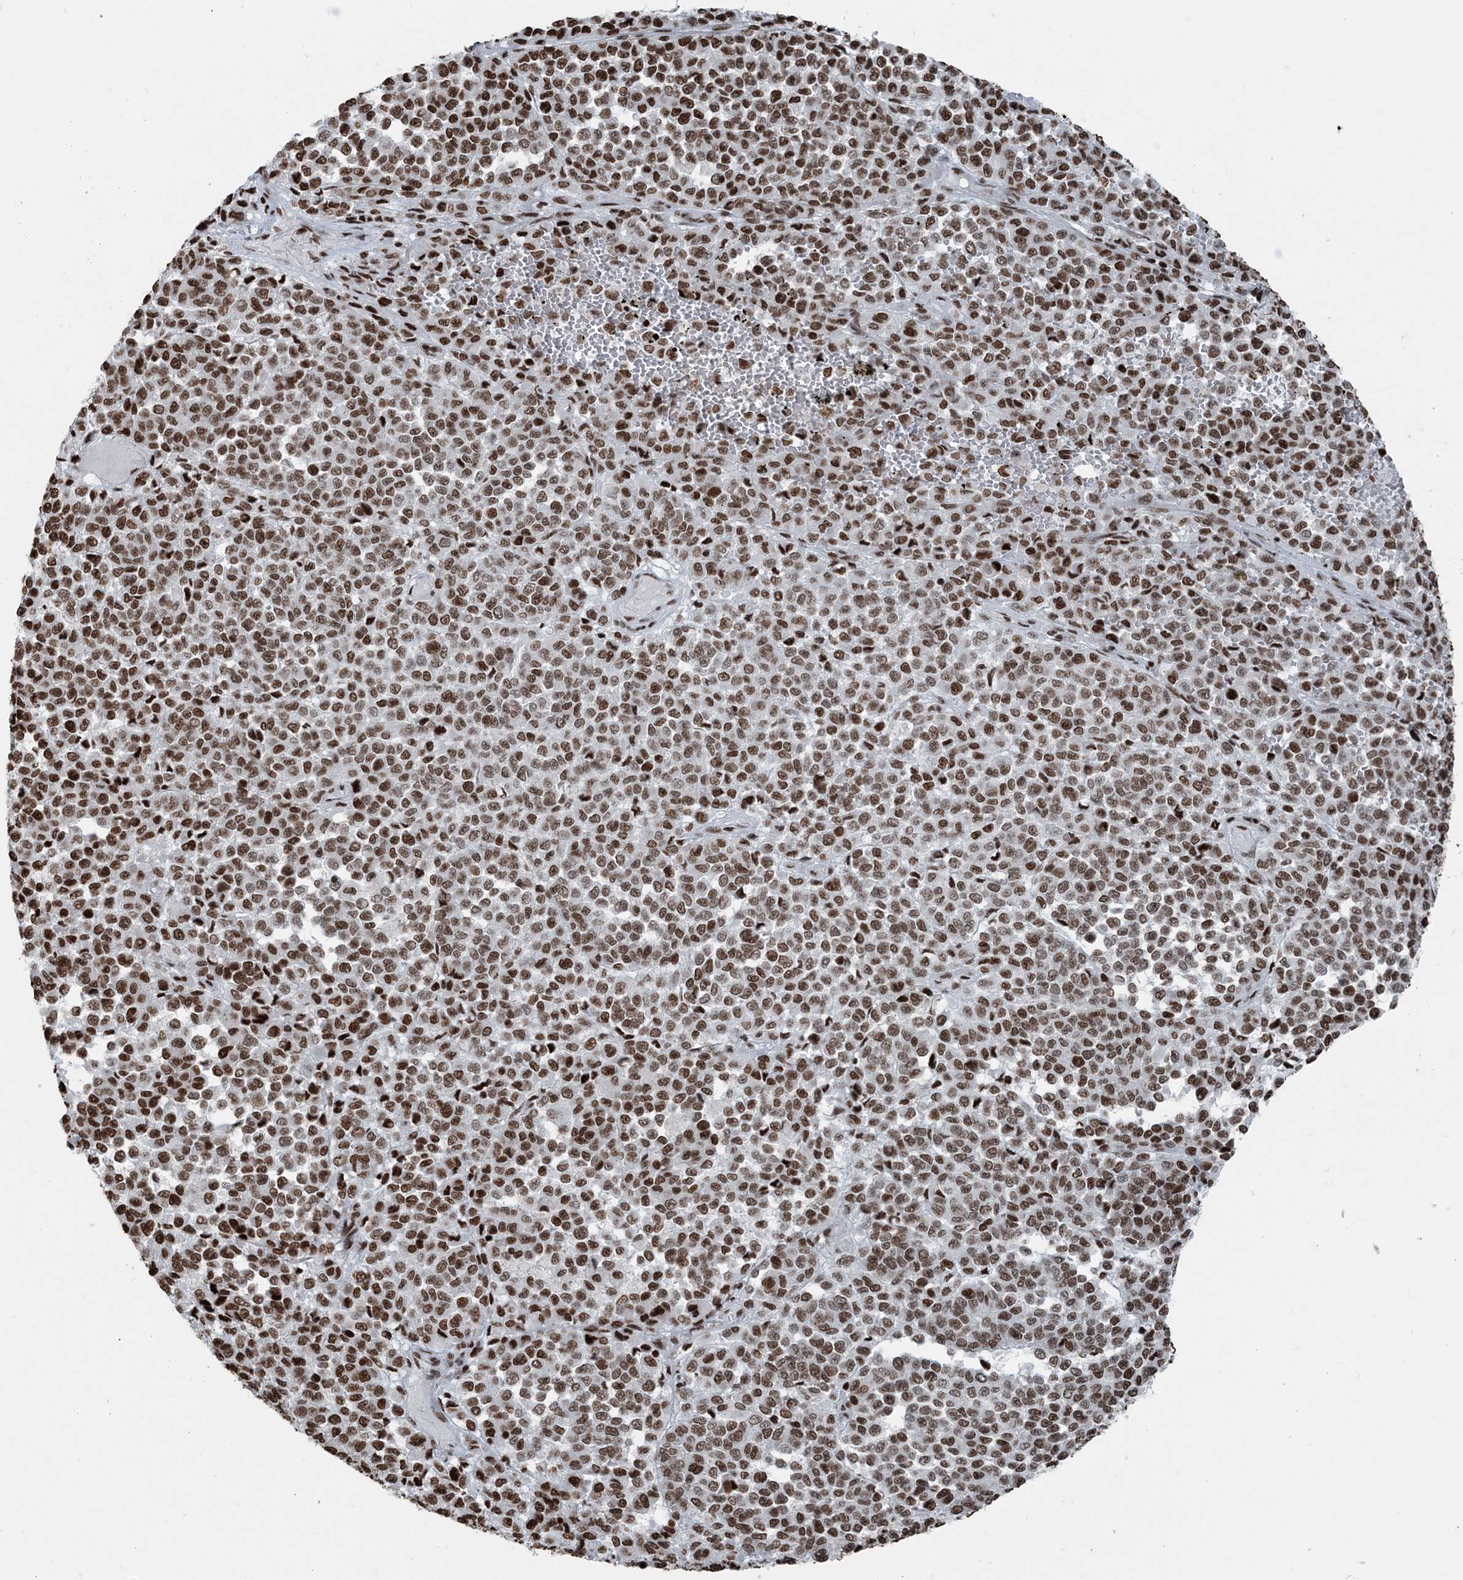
{"staining": {"intensity": "moderate", "quantity": ">75%", "location": "nuclear"}, "tissue": "melanoma", "cell_type": "Tumor cells", "image_type": "cancer", "snomed": [{"axis": "morphology", "description": "Malignant melanoma, Metastatic site"}, {"axis": "topography", "description": "Pancreas"}], "caption": "A brown stain shows moderate nuclear positivity of a protein in malignant melanoma (metastatic site) tumor cells. The staining was performed using DAB, with brown indicating positive protein expression. Nuclei are stained blue with hematoxylin.", "gene": "H3-3B", "patient": {"sex": "female", "age": 30}}